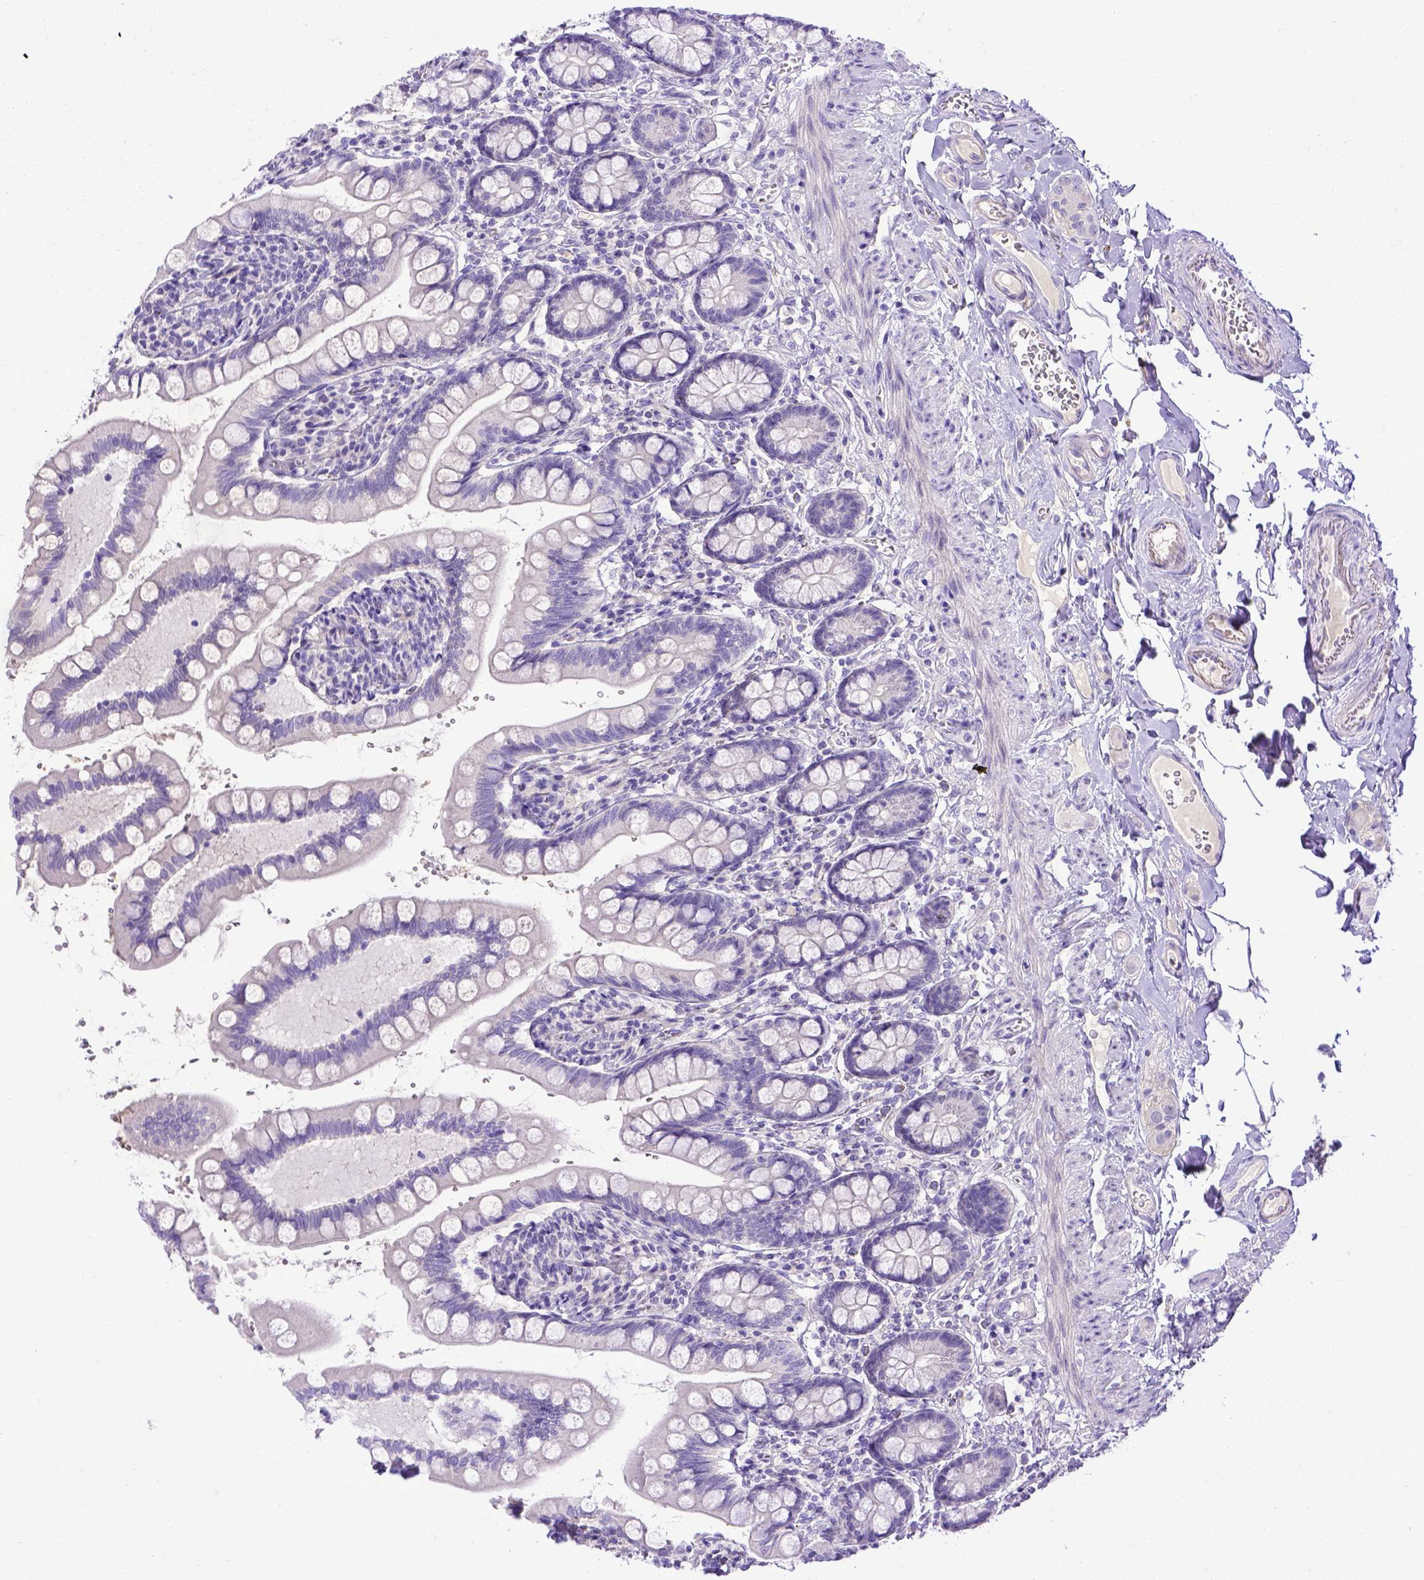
{"staining": {"intensity": "negative", "quantity": "none", "location": "none"}, "tissue": "small intestine", "cell_type": "Glandular cells", "image_type": "normal", "snomed": [{"axis": "morphology", "description": "Normal tissue, NOS"}, {"axis": "topography", "description": "Small intestine"}], "caption": "This is an immunohistochemistry photomicrograph of unremarkable human small intestine. There is no staining in glandular cells.", "gene": "BTN1A1", "patient": {"sex": "female", "age": 56}}